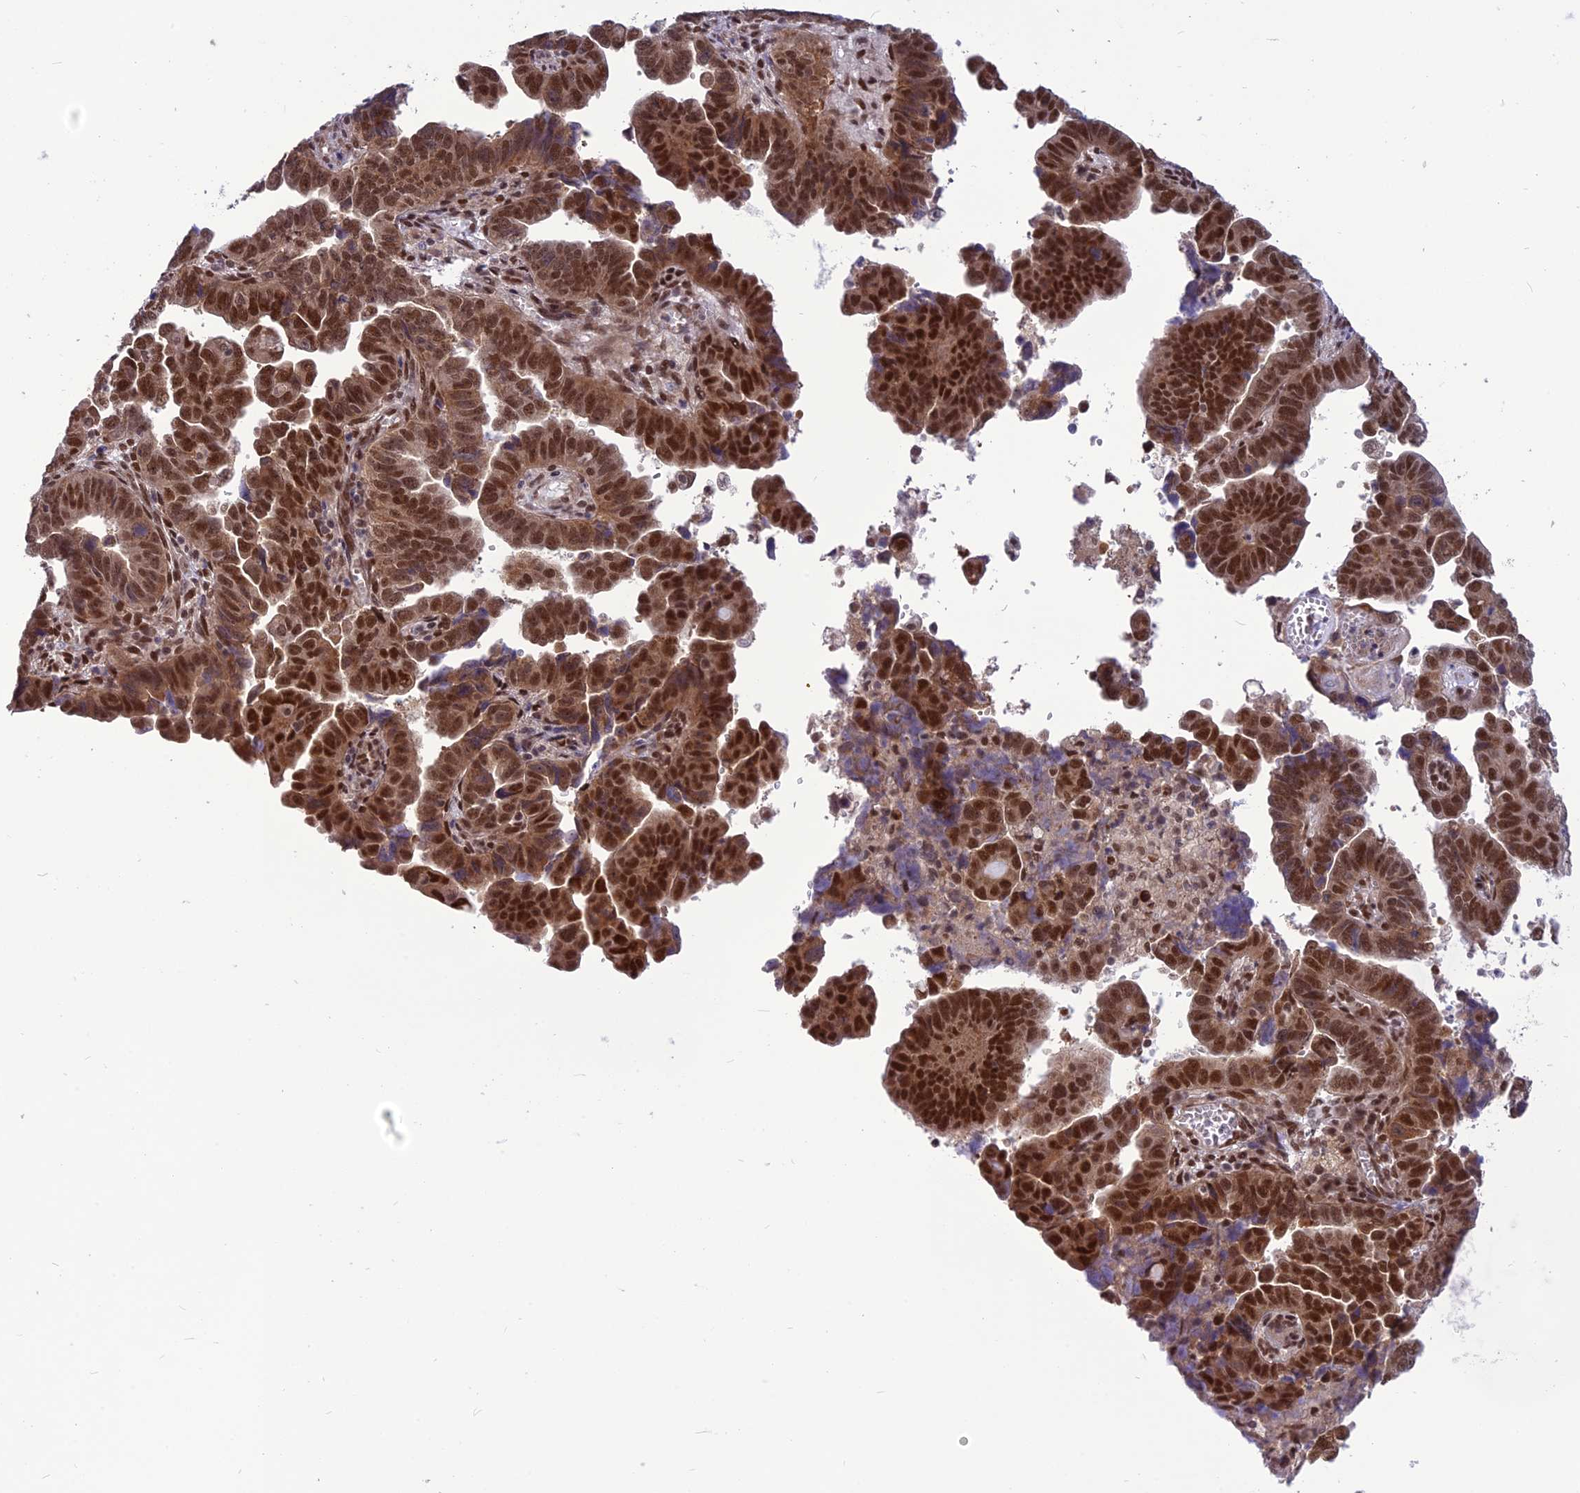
{"staining": {"intensity": "strong", "quantity": ">75%", "location": "nuclear"}, "tissue": "endometrial cancer", "cell_type": "Tumor cells", "image_type": "cancer", "snomed": [{"axis": "morphology", "description": "Adenocarcinoma, NOS"}, {"axis": "topography", "description": "Endometrium"}], "caption": "IHC (DAB (3,3'-diaminobenzidine)) staining of endometrial cancer reveals strong nuclear protein staining in approximately >75% of tumor cells. The staining was performed using DAB (3,3'-diaminobenzidine), with brown indicating positive protein expression. Nuclei are stained blue with hematoxylin.", "gene": "RTRAF", "patient": {"sex": "female", "age": 75}}